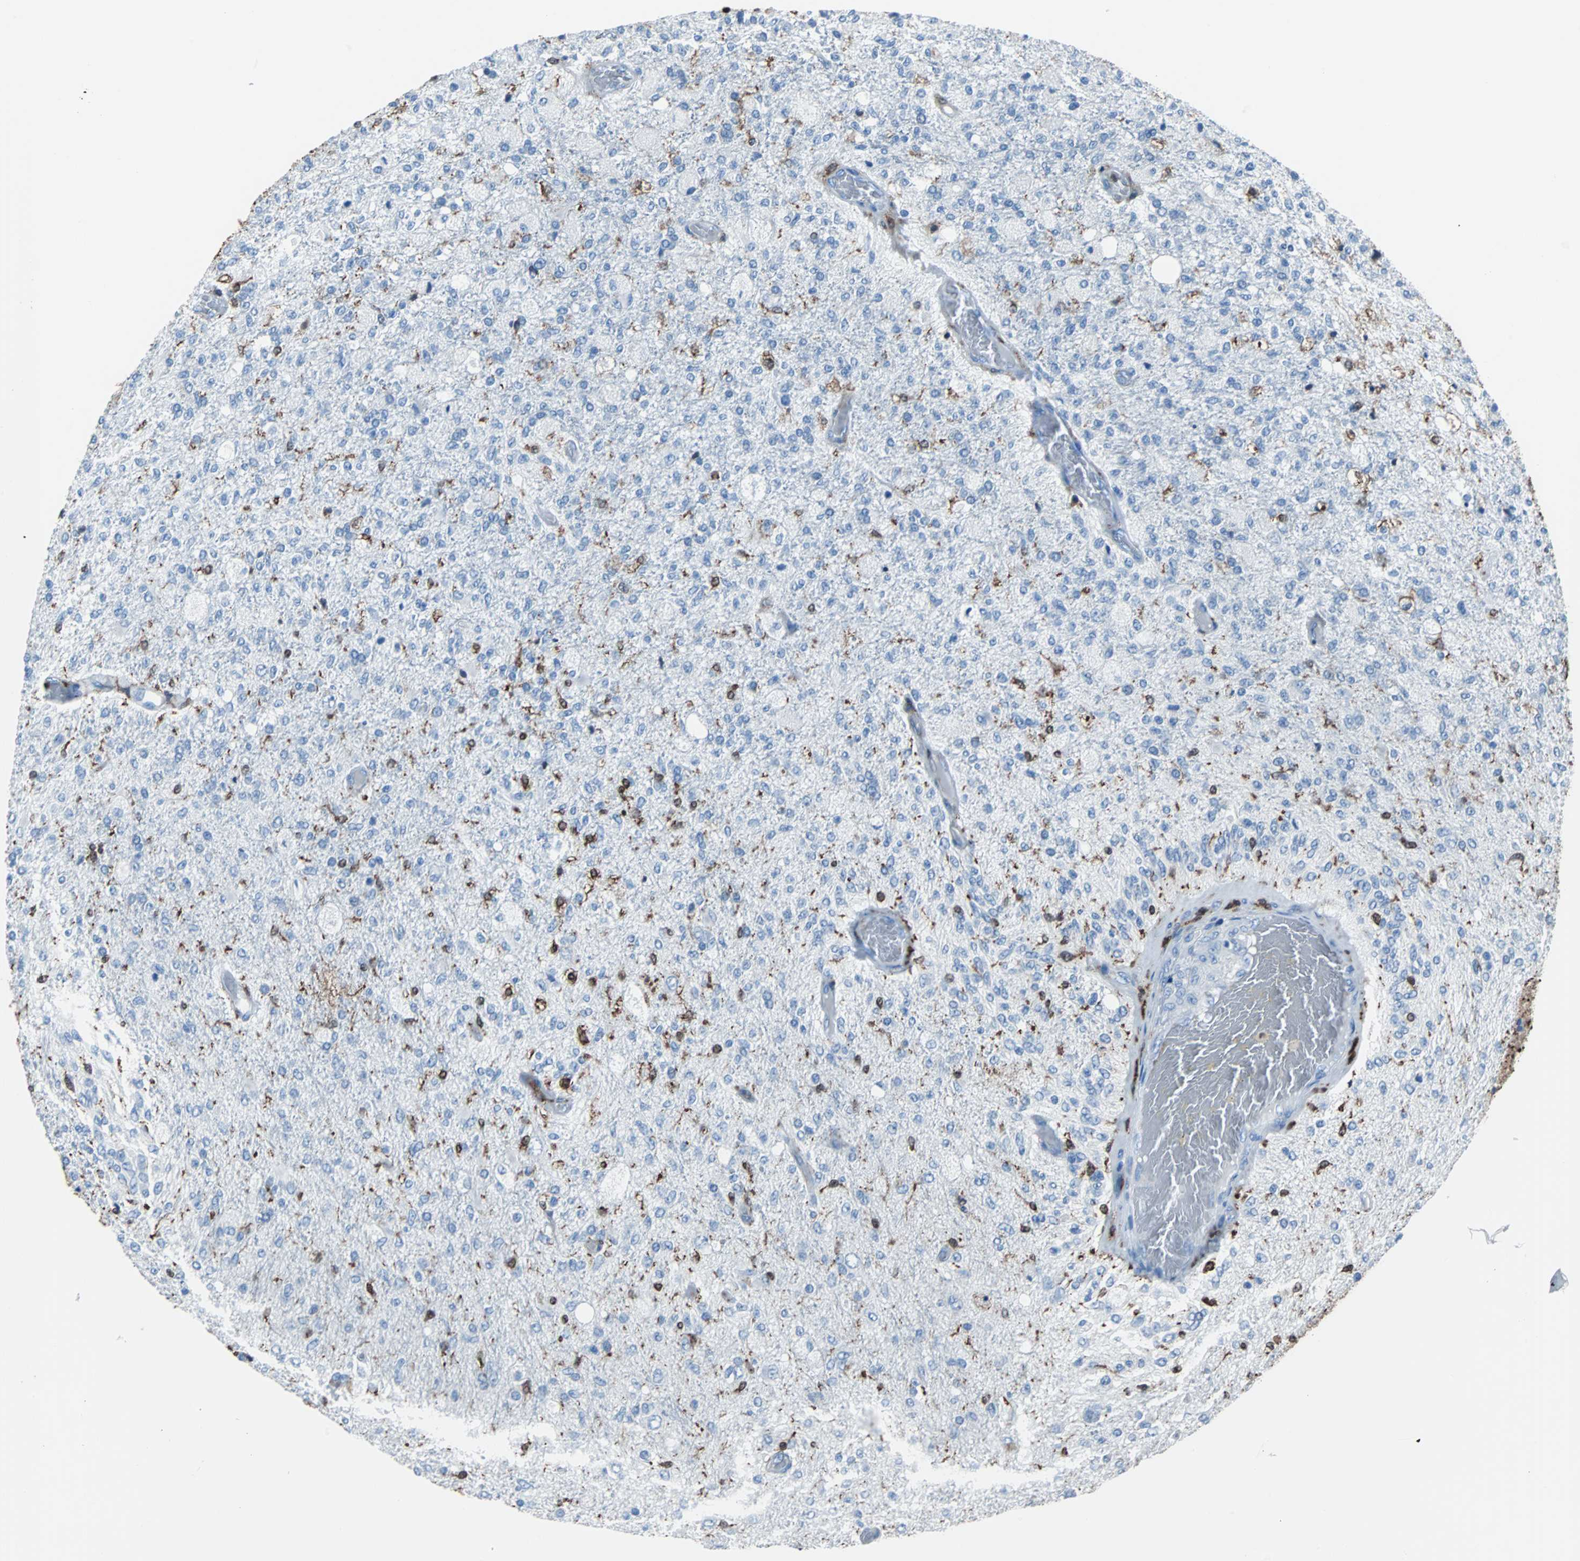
{"staining": {"intensity": "moderate", "quantity": "<25%", "location": "cytoplasmic/membranous"}, "tissue": "glioma", "cell_type": "Tumor cells", "image_type": "cancer", "snomed": [{"axis": "morphology", "description": "Normal tissue, NOS"}, {"axis": "morphology", "description": "Glioma, malignant, High grade"}, {"axis": "topography", "description": "Cerebral cortex"}], "caption": "Glioma stained with IHC demonstrates moderate cytoplasmic/membranous staining in approximately <25% of tumor cells.", "gene": "SYK", "patient": {"sex": "male", "age": 77}}